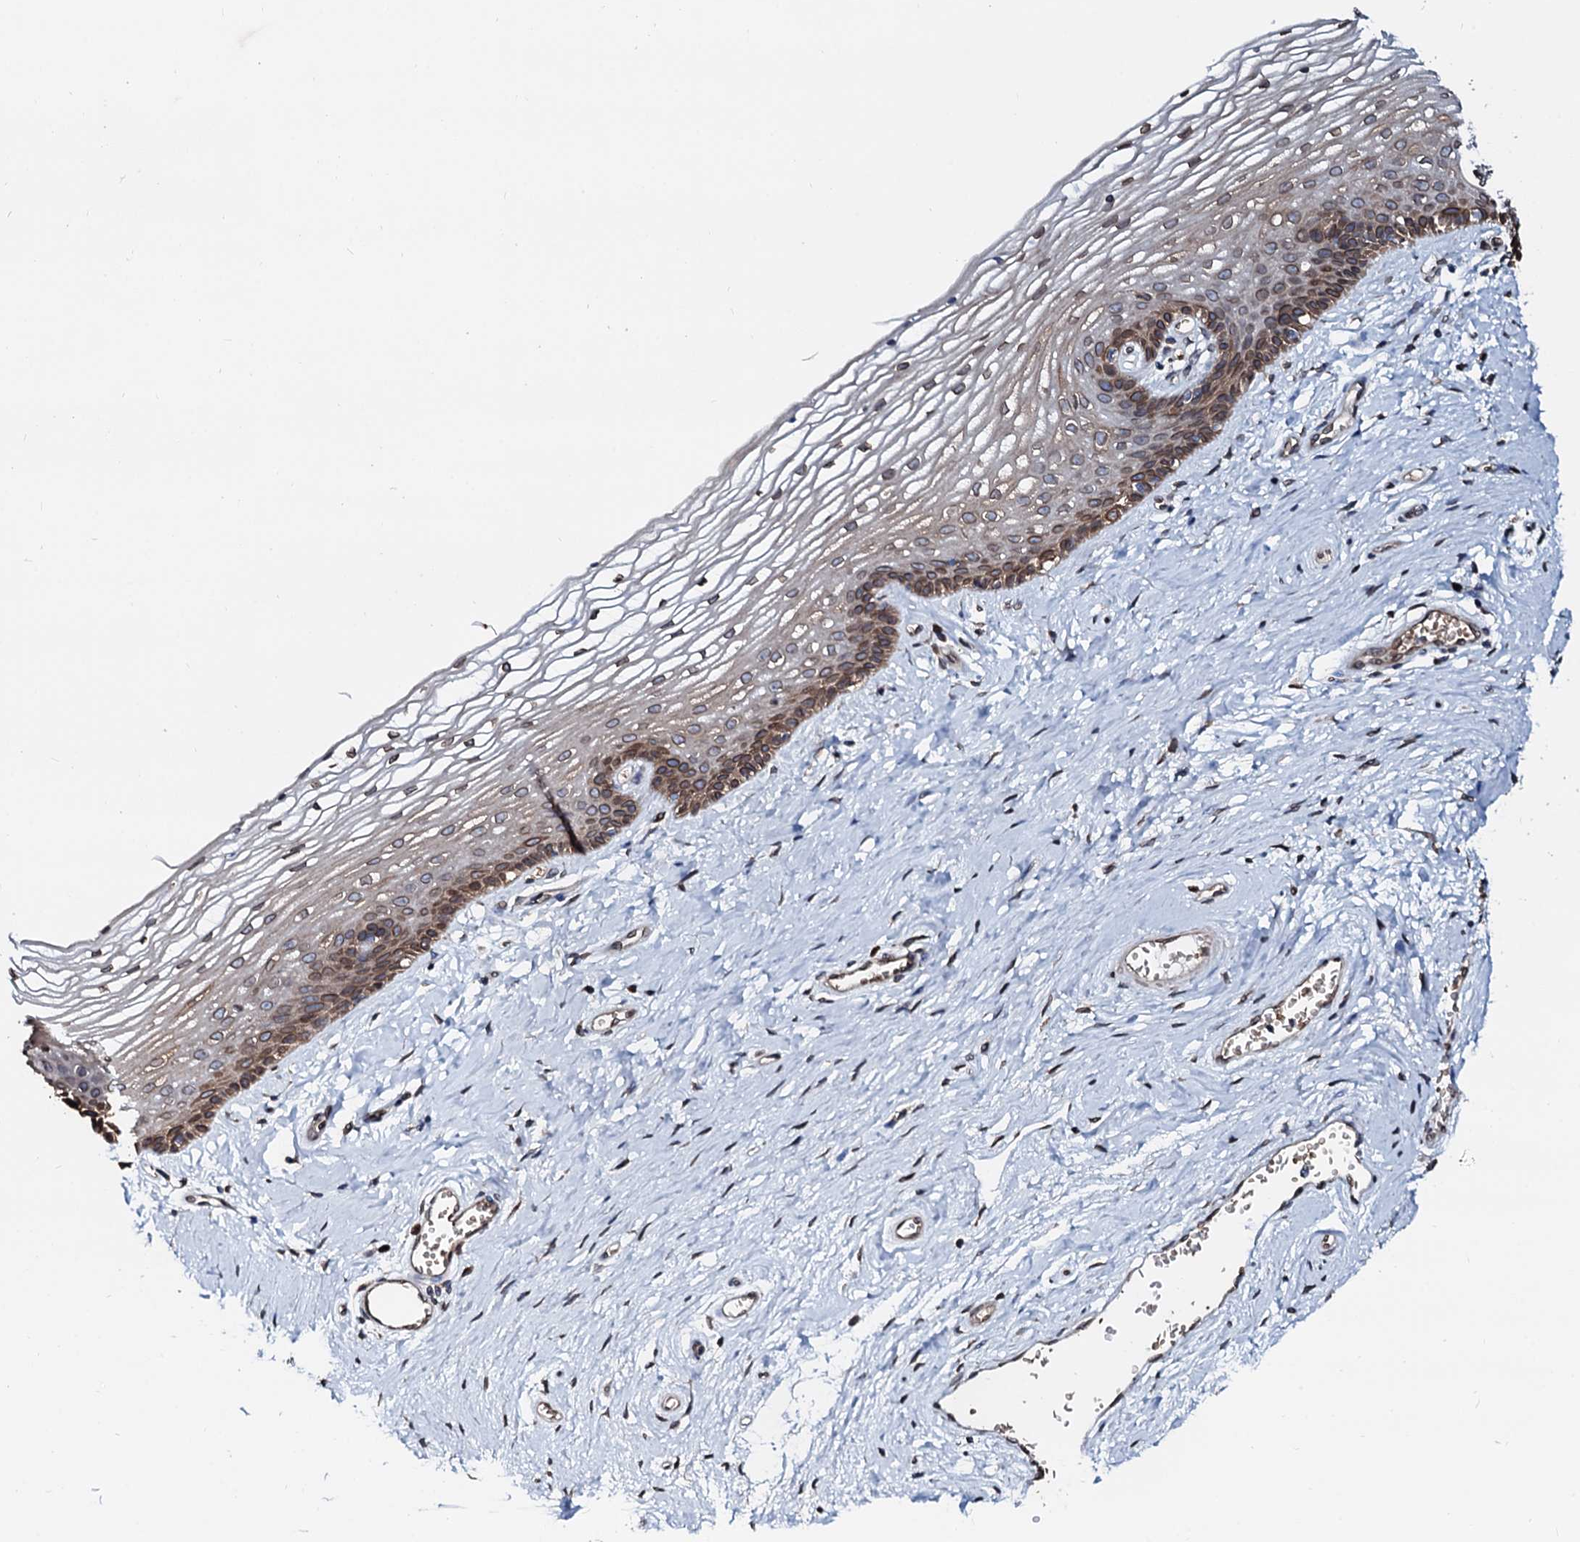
{"staining": {"intensity": "moderate", "quantity": ">75%", "location": "cytoplasmic/membranous,nuclear"}, "tissue": "vagina", "cell_type": "Squamous epithelial cells", "image_type": "normal", "snomed": [{"axis": "morphology", "description": "Normal tissue, NOS"}, {"axis": "topography", "description": "Vagina"}], "caption": "Squamous epithelial cells exhibit moderate cytoplasmic/membranous,nuclear positivity in about >75% of cells in normal vagina. Nuclei are stained in blue.", "gene": "NRP2", "patient": {"sex": "female", "age": 46}}